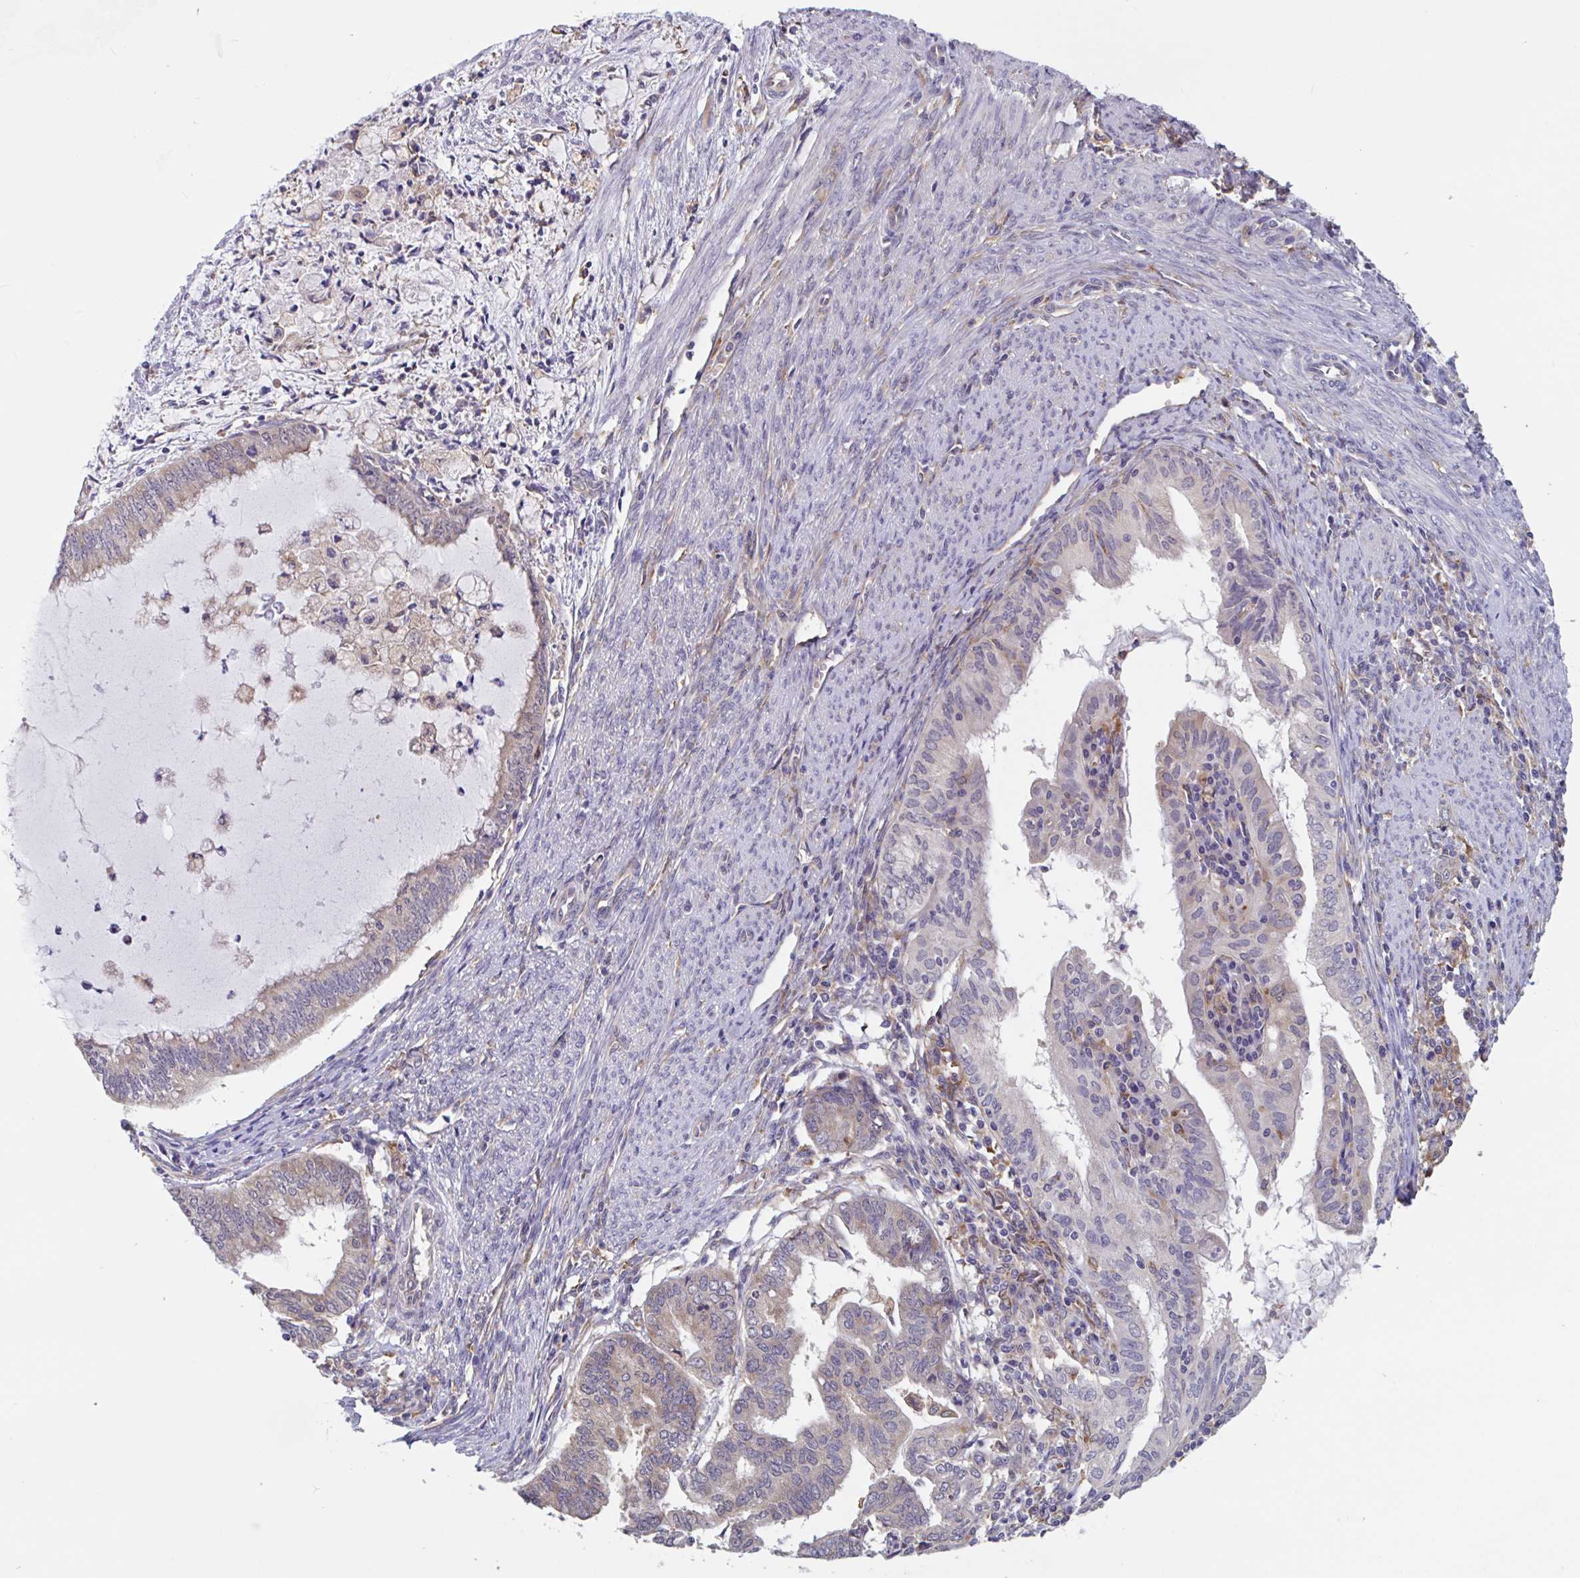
{"staining": {"intensity": "weak", "quantity": "<25%", "location": "cytoplasmic/membranous"}, "tissue": "endometrial cancer", "cell_type": "Tumor cells", "image_type": "cancer", "snomed": [{"axis": "morphology", "description": "Adenocarcinoma, NOS"}, {"axis": "topography", "description": "Endometrium"}], "caption": "Adenocarcinoma (endometrial) was stained to show a protein in brown. There is no significant expression in tumor cells.", "gene": "SNX8", "patient": {"sex": "female", "age": 79}}